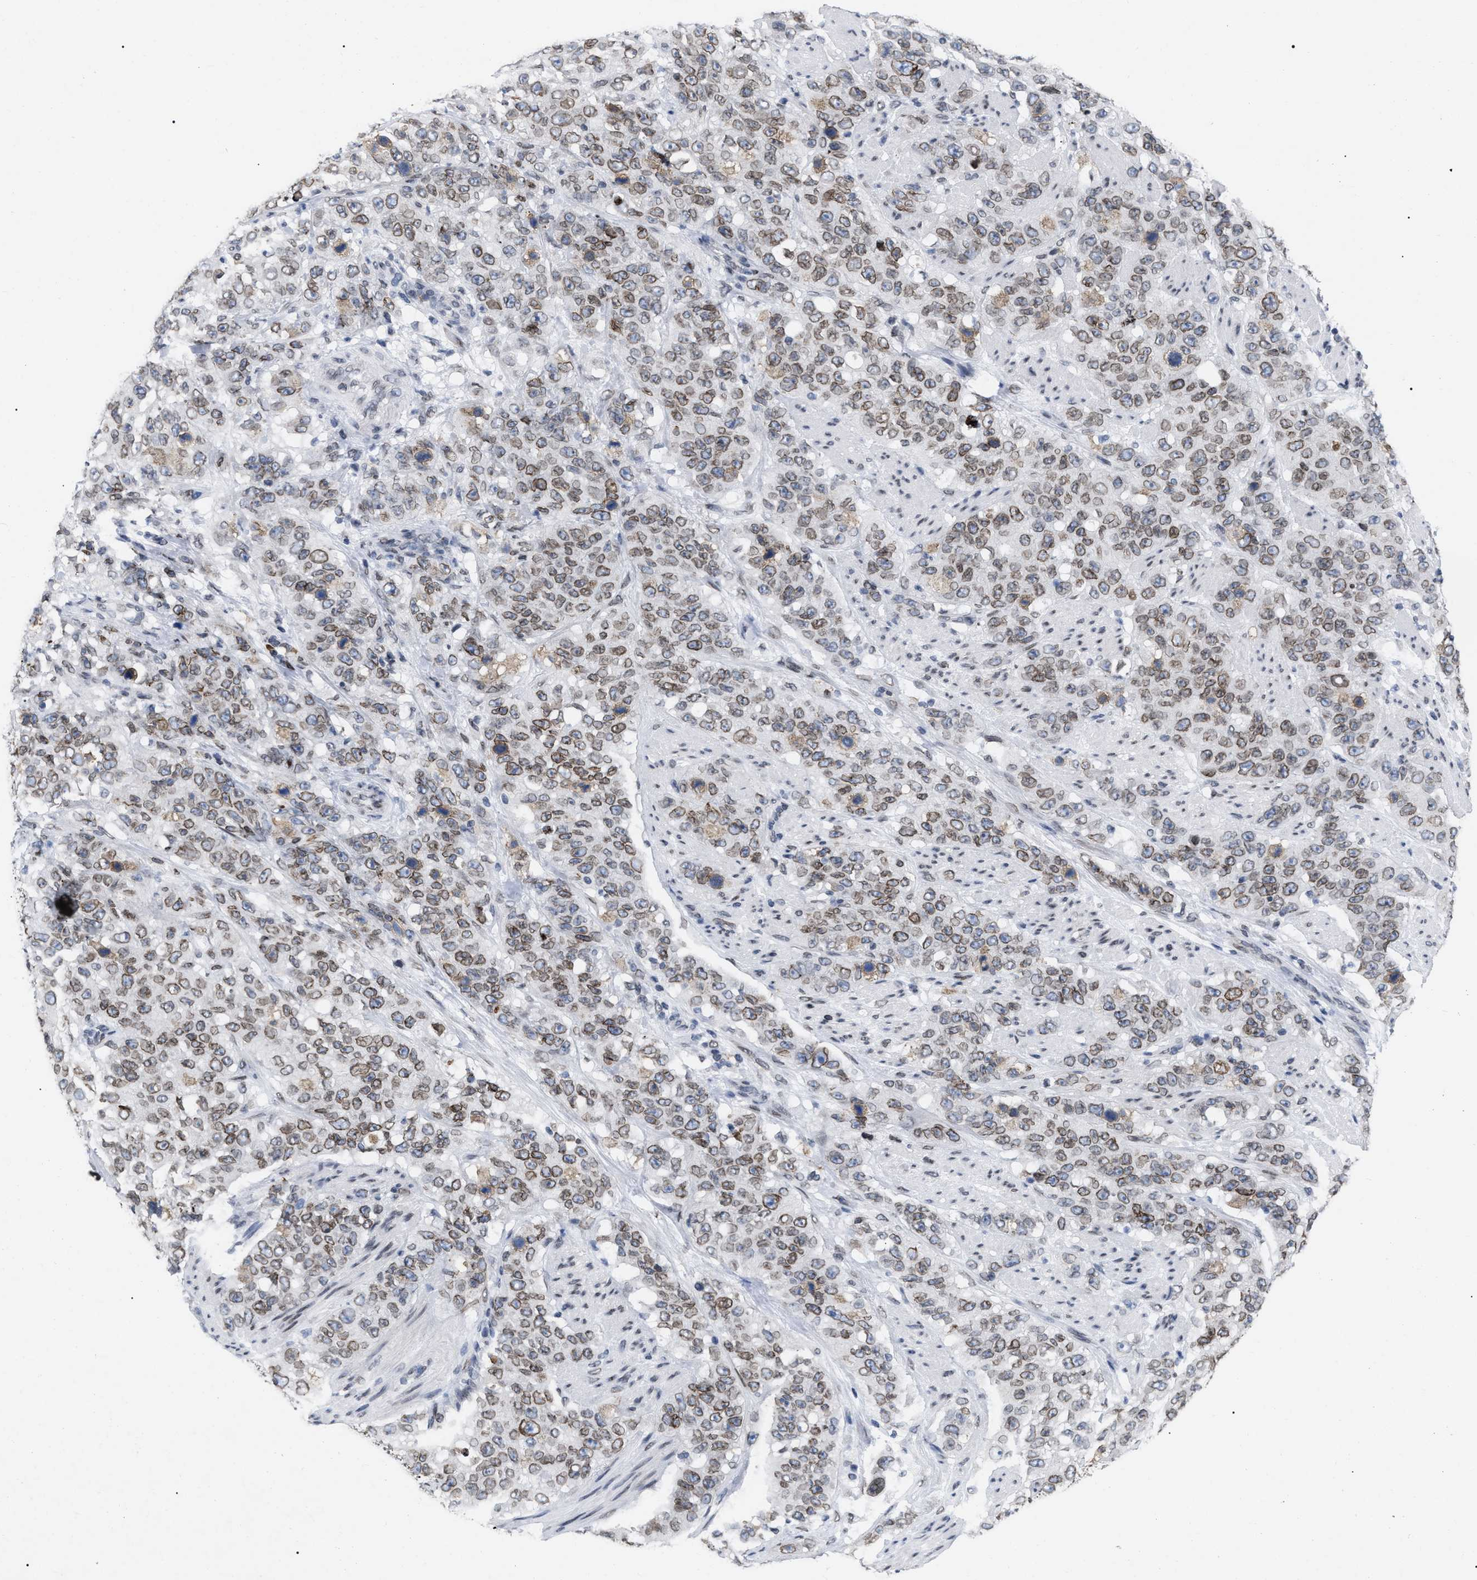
{"staining": {"intensity": "moderate", "quantity": ">75%", "location": "cytoplasmic/membranous,nuclear"}, "tissue": "stomach cancer", "cell_type": "Tumor cells", "image_type": "cancer", "snomed": [{"axis": "morphology", "description": "Adenocarcinoma, NOS"}, {"axis": "topography", "description": "Stomach"}], "caption": "Human stomach cancer stained with a protein marker shows moderate staining in tumor cells.", "gene": "TPR", "patient": {"sex": "male", "age": 48}}